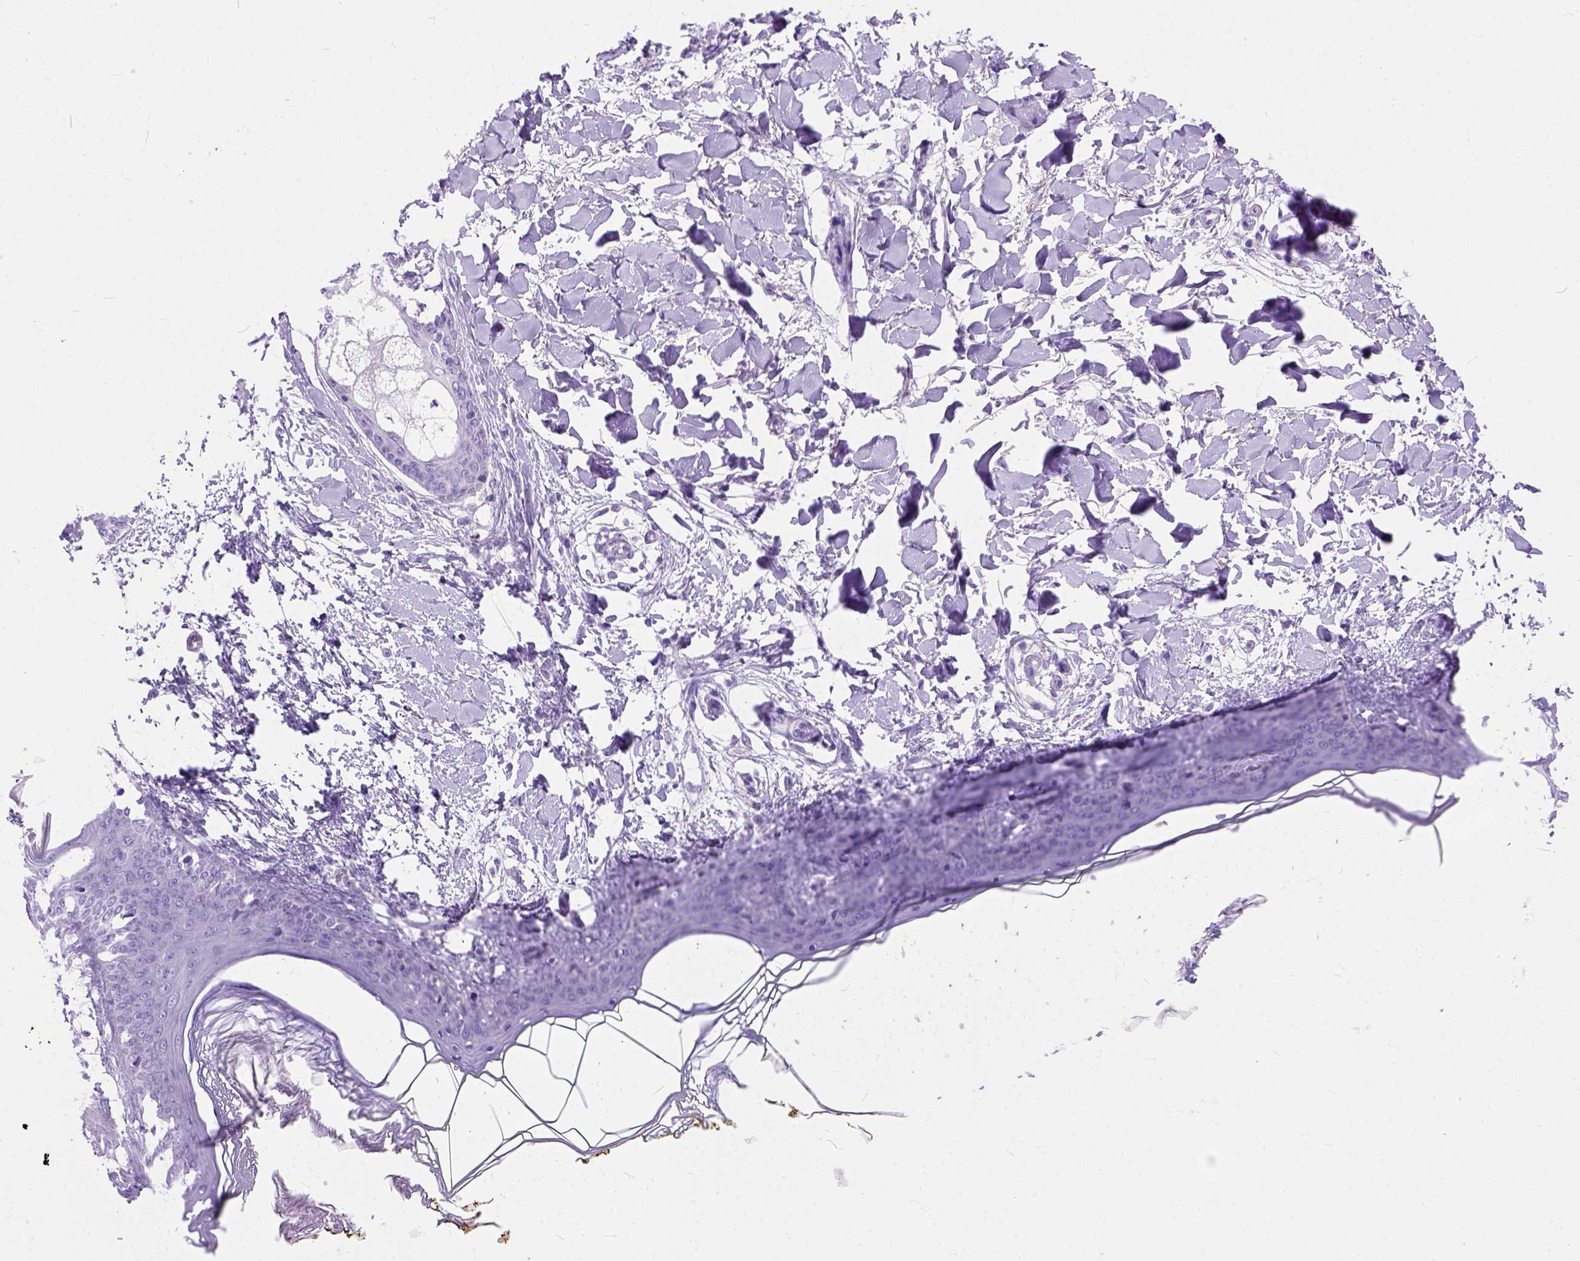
{"staining": {"intensity": "negative", "quantity": "none", "location": "none"}, "tissue": "skin", "cell_type": "Fibroblasts", "image_type": "normal", "snomed": [{"axis": "morphology", "description": "Normal tissue, NOS"}, {"axis": "topography", "description": "Skin"}], "caption": "DAB immunohistochemical staining of unremarkable skin exhibits no significant staining in fibroblasts.", "gene": "ODAD3", "patient": {"sex": "female", "age": 34}}